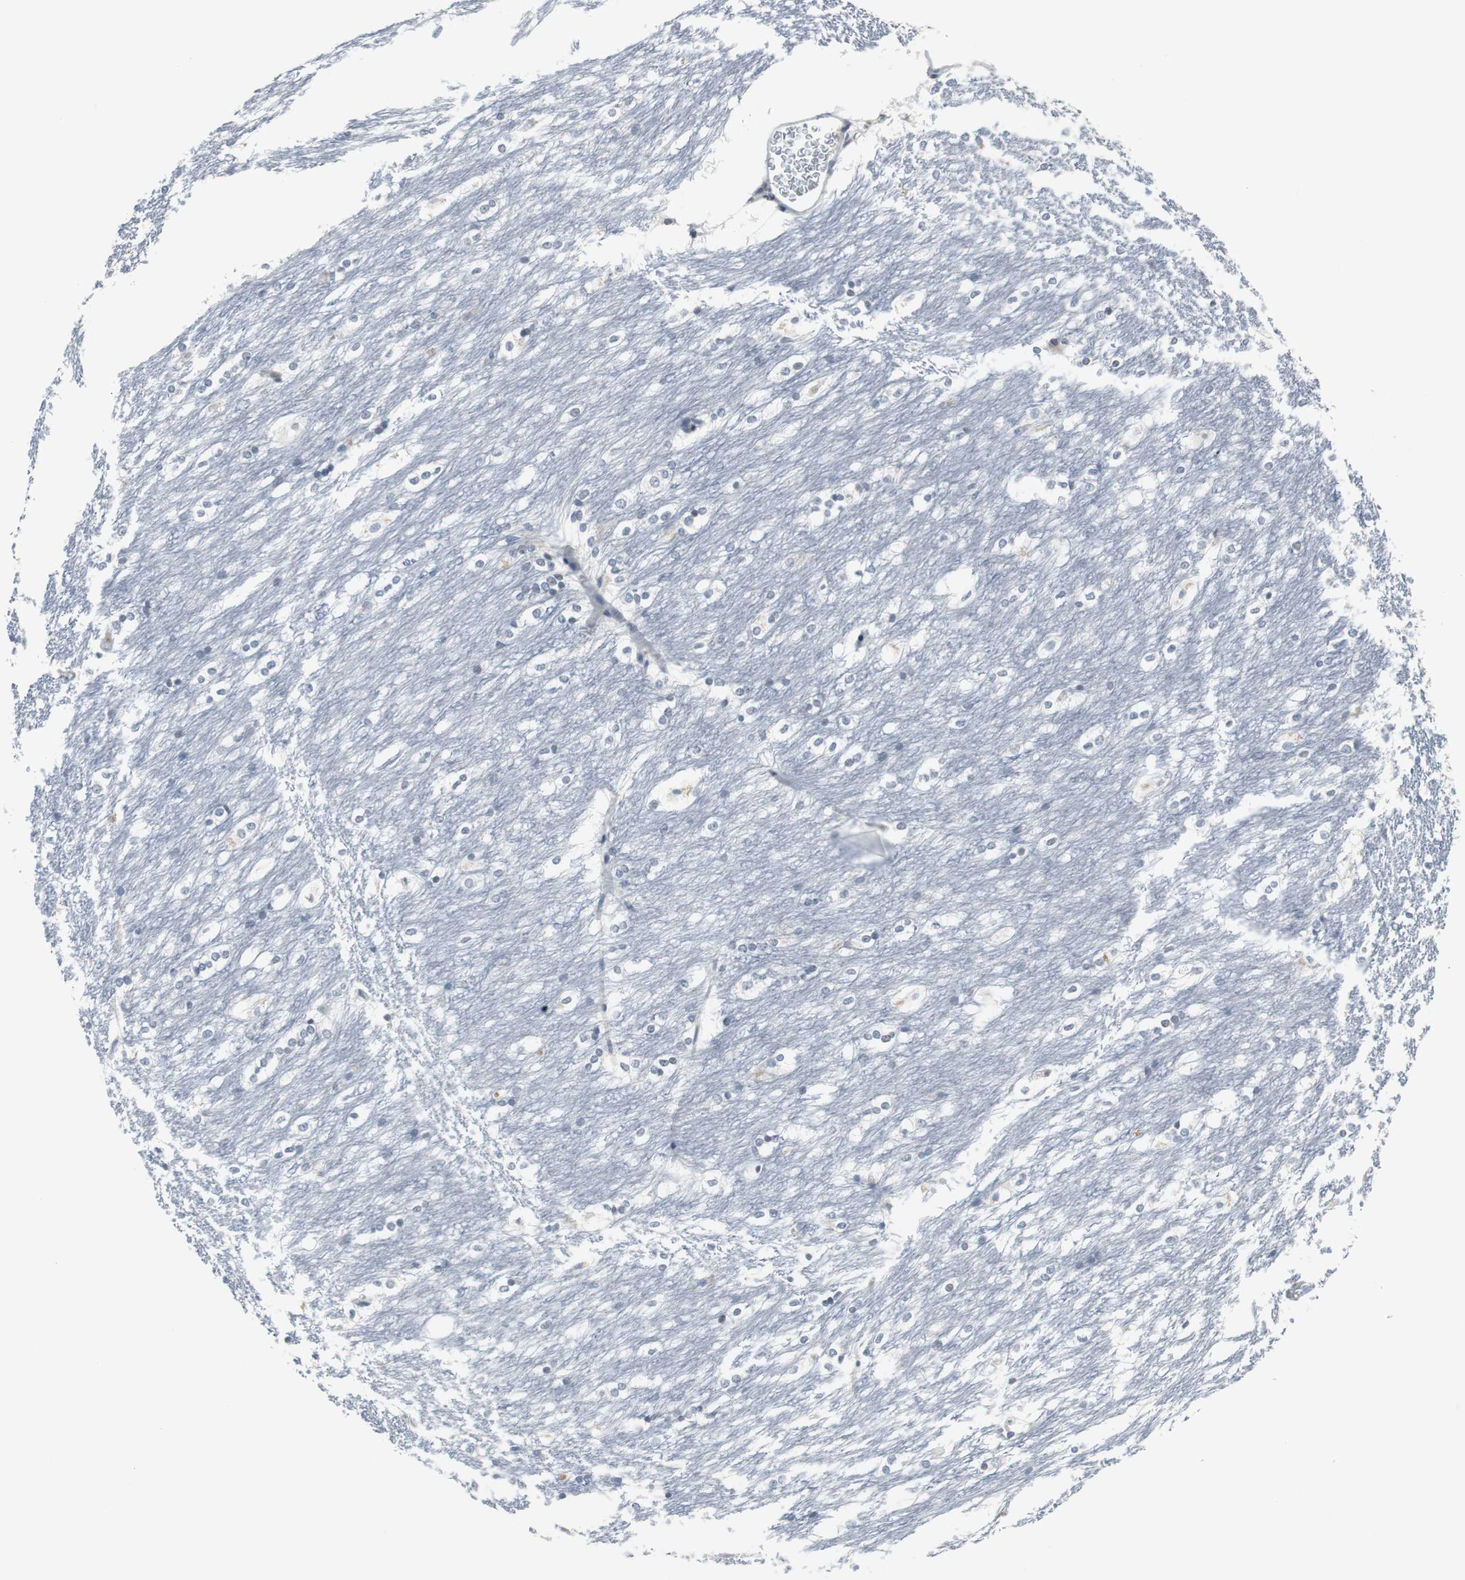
{"staining": {"intensity": "negative", "quantity": "none", "location": "none"}, "tissue": "caudate", "cell_type": "Glial cells", "image_type": "normal", "snomed": [{"axis": "morphology", "description": "Normal tissue, NOS"}, {"axis": "topography", "description": "Lateral ventricle wall"}], "caption": "High power microscopy image of an IHC image of normal caudate, revealing no significant expression in glial cells.", "gene": "ELK1", "patient": {"sex": "female", "age": 19}}